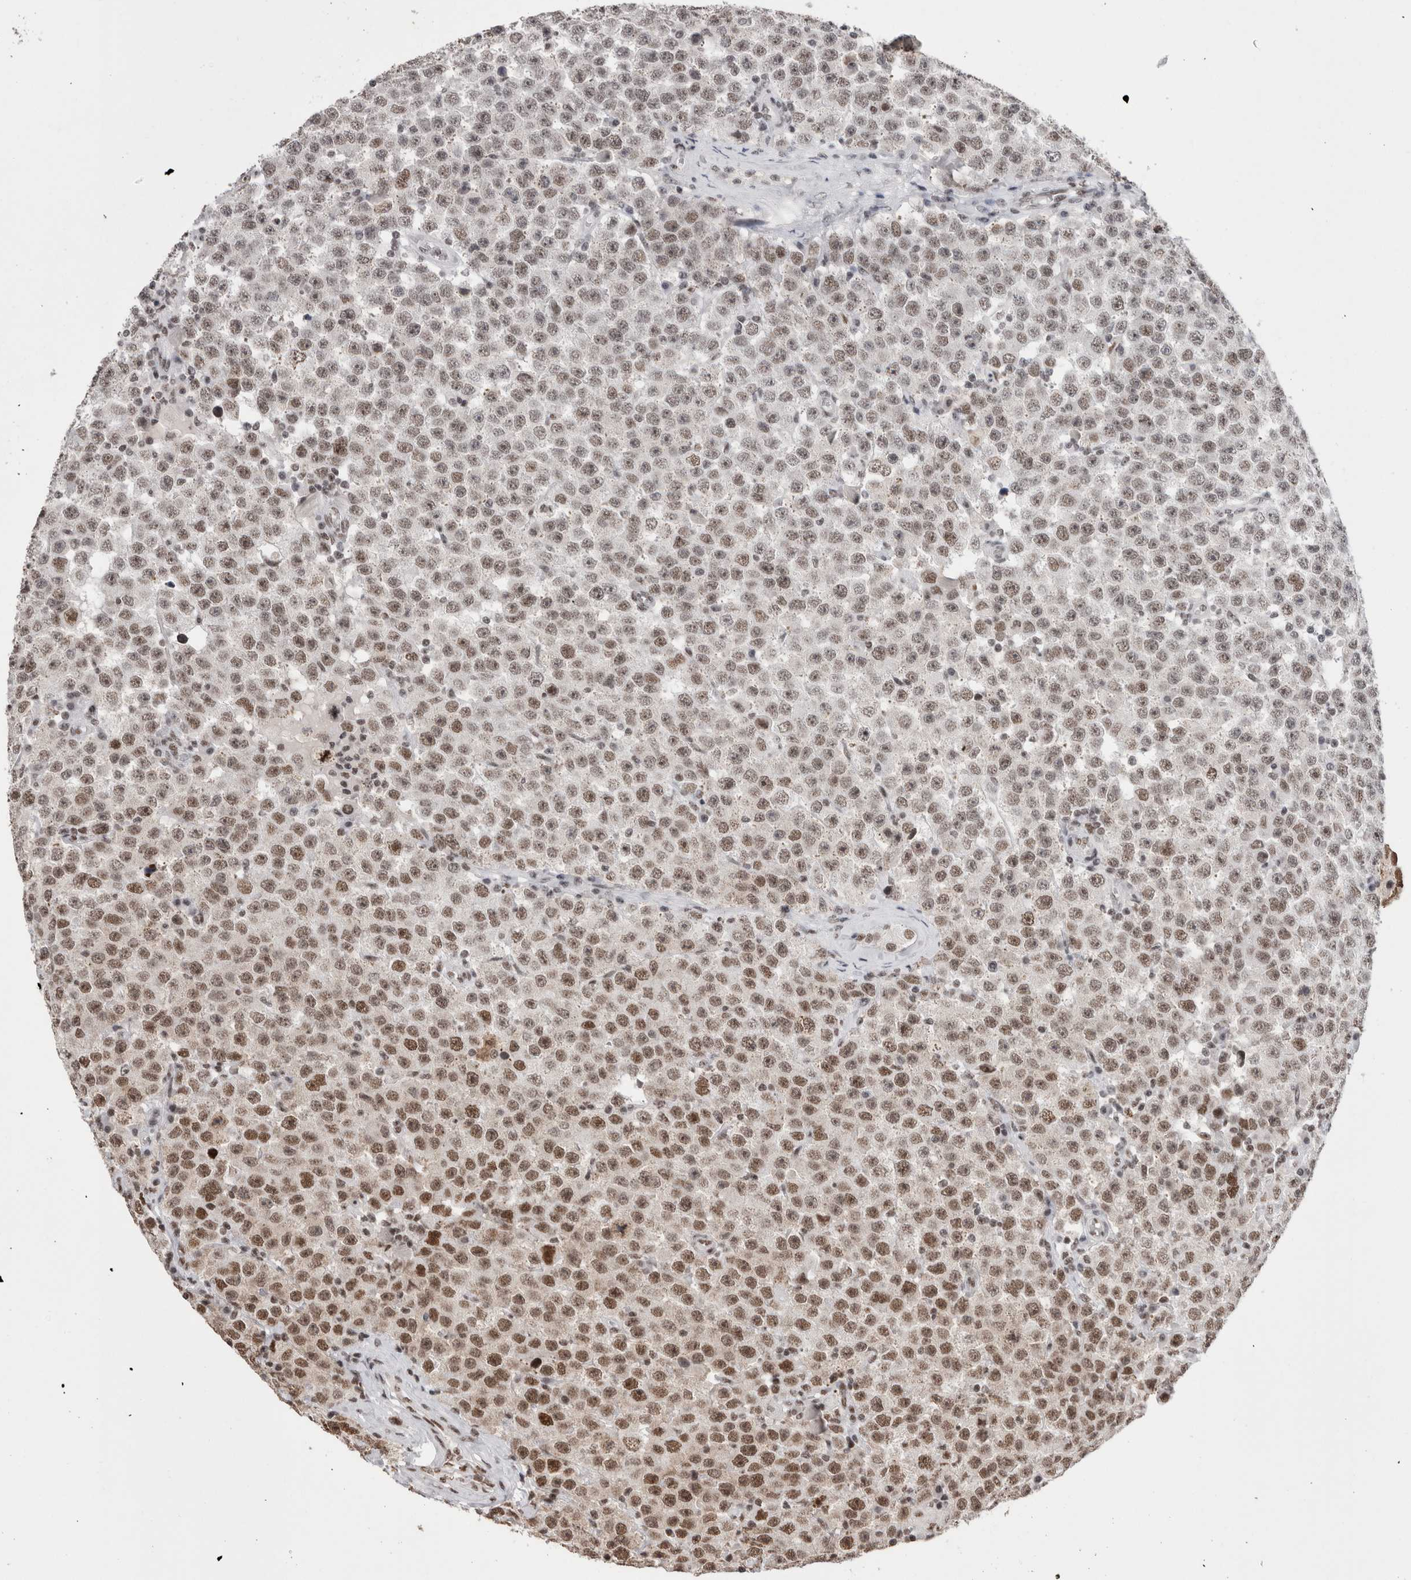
{"staining": {"intensity": "moderate", "quantity": ">75%", "location": "nuclear"}, "tissue": "testis cancer", "cell_type": "Tumor cells", "image_type": "cancer", "snomed": [{"axis": "morphology", "description": "Seminoma, NOS"}, {"axis": "topography", "description": "Testis"}], "caption": "Protein analysis of testis cancer tissue reveals moderate nuclear staining in approximately >75% of tumor cells.", "gene": "SMC1A", "patient": {"sex": "male", "age": 28}}